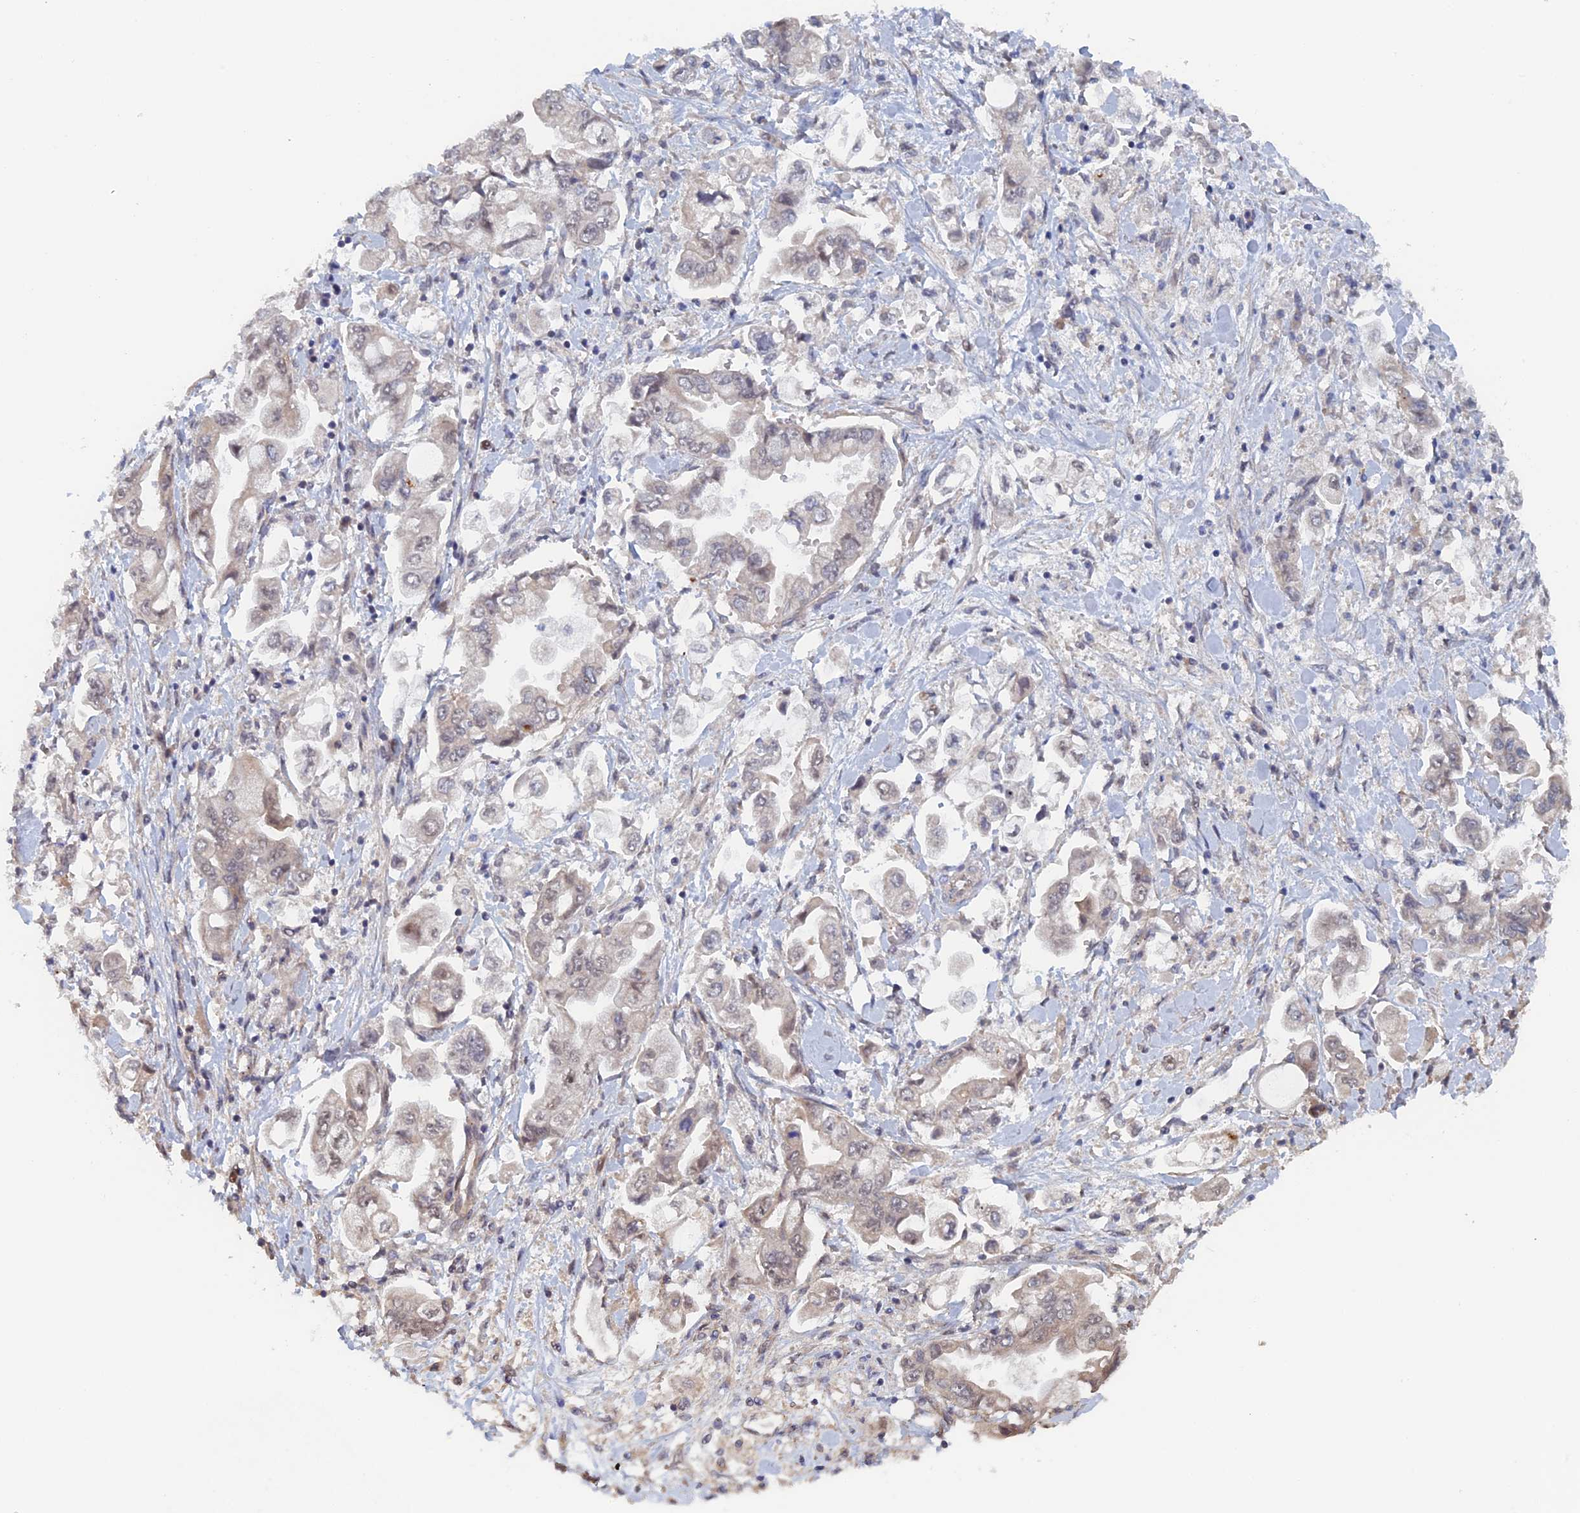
{"staining": {"intensity": "weak", "quantity": "<25%", "location": "nuclear"}, "tissue": "stomach cancer", "cell_type": "Tumor cells", "image_type": "cancer", "snomed": [{"axis": "morphology", "description": "Adenocarcinoma, NOS"}, {"axis": "topography", "description": "Stomach"}], "caption": "Tumor cells show no significant positivity in adenocarcinoma (stomach).", "gene": "ELOVL6", "patient": {"sex": "male", "age": 62}}